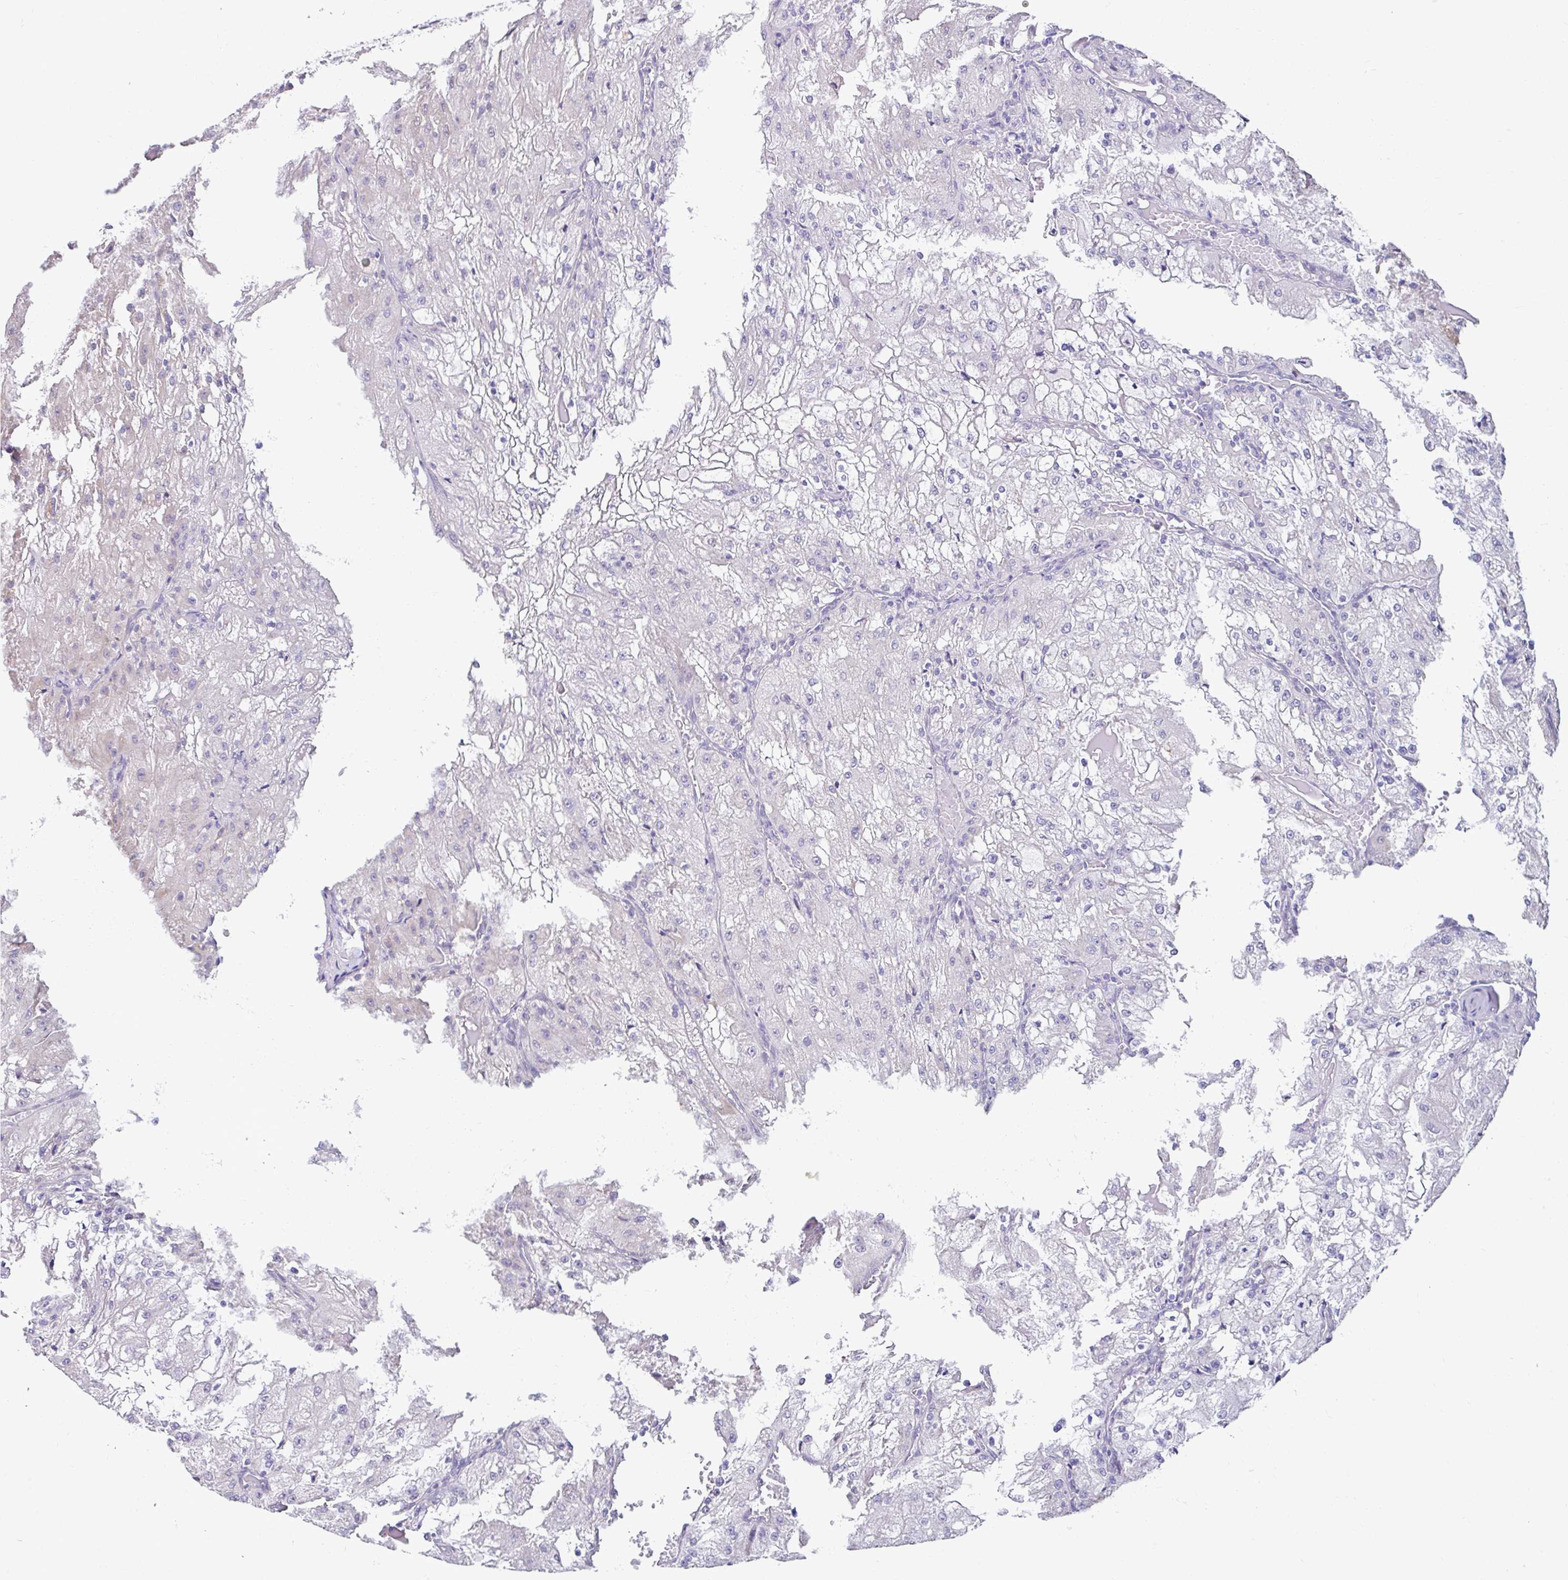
{"staining": {"intensity": "negative", "quantity": "none", "location": "none"}, "tissue": "renal cancer", "cell_type": "Tumor cells", "image_type": "cancer", "snomed": [{"axis": "morphology", "description": "Adenocarcinoma, NOS"}, {"axis": "topography", "description": "Kidney"}], "caption": "Tumor cells show no significant staining in renal adenocarcinoma. Nuclei are stained in blue.", "gene": "NT5C1B", "patient": {"sex": "female", "age": 74}}